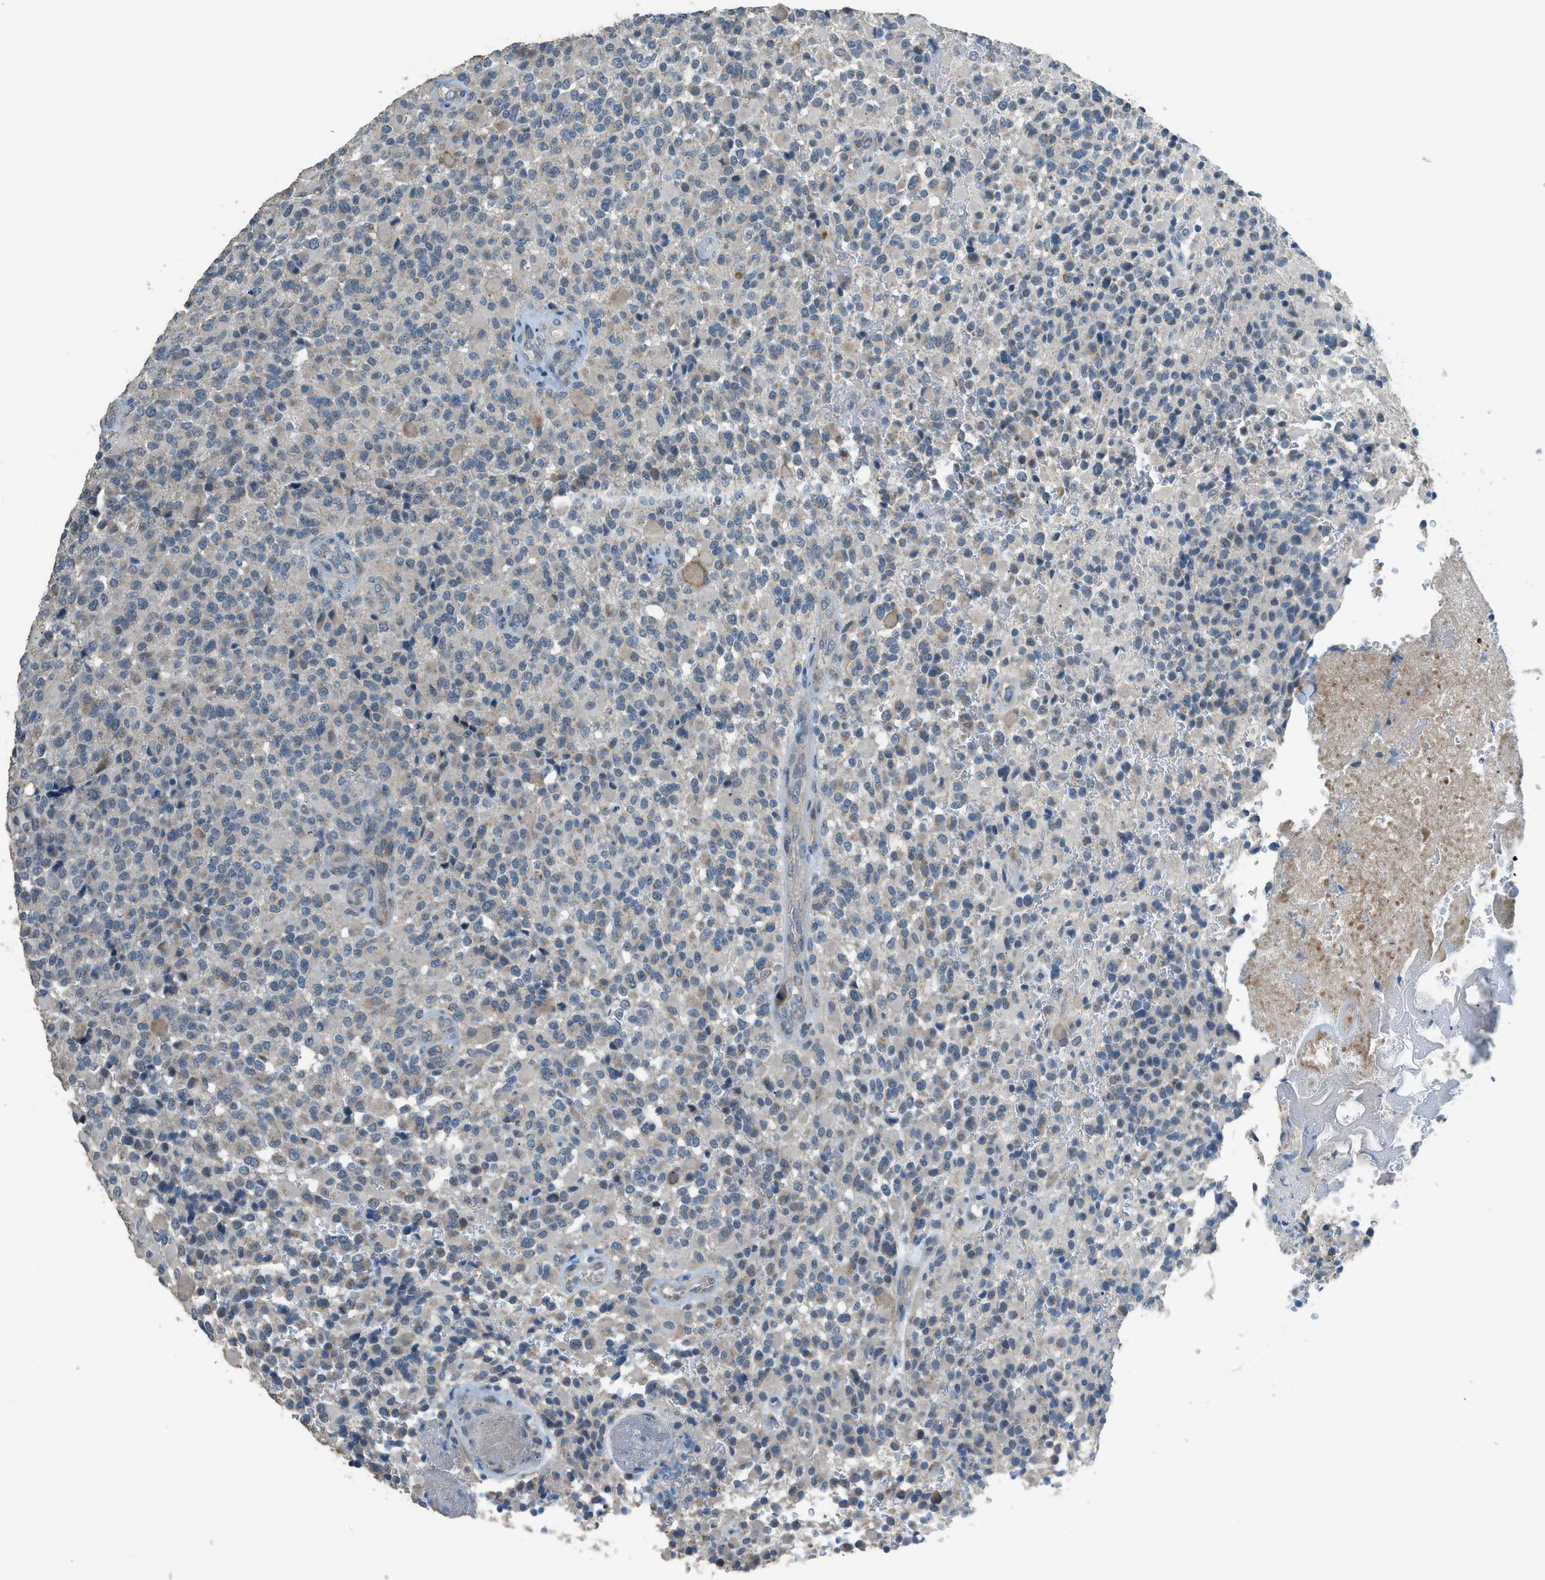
{"staining": {"intensity": "weak", "quantity": "<25%", "location": "cytoplasmic/membranous"}, "tissue": "glioma", "cell_type": "Tumor cells", "image_type": "cancer", "snomed": [{"axis": "morphology", "description": "Glioma, malignant, High grade"}, {"axis": "topography", "description": "Brain"}], "caption": "Immunohistochemical staining of human glioma reveals no significant expression in tumor cells.", "gene": "TIMD4", "patient": {"sex": "male", "age": 71}}